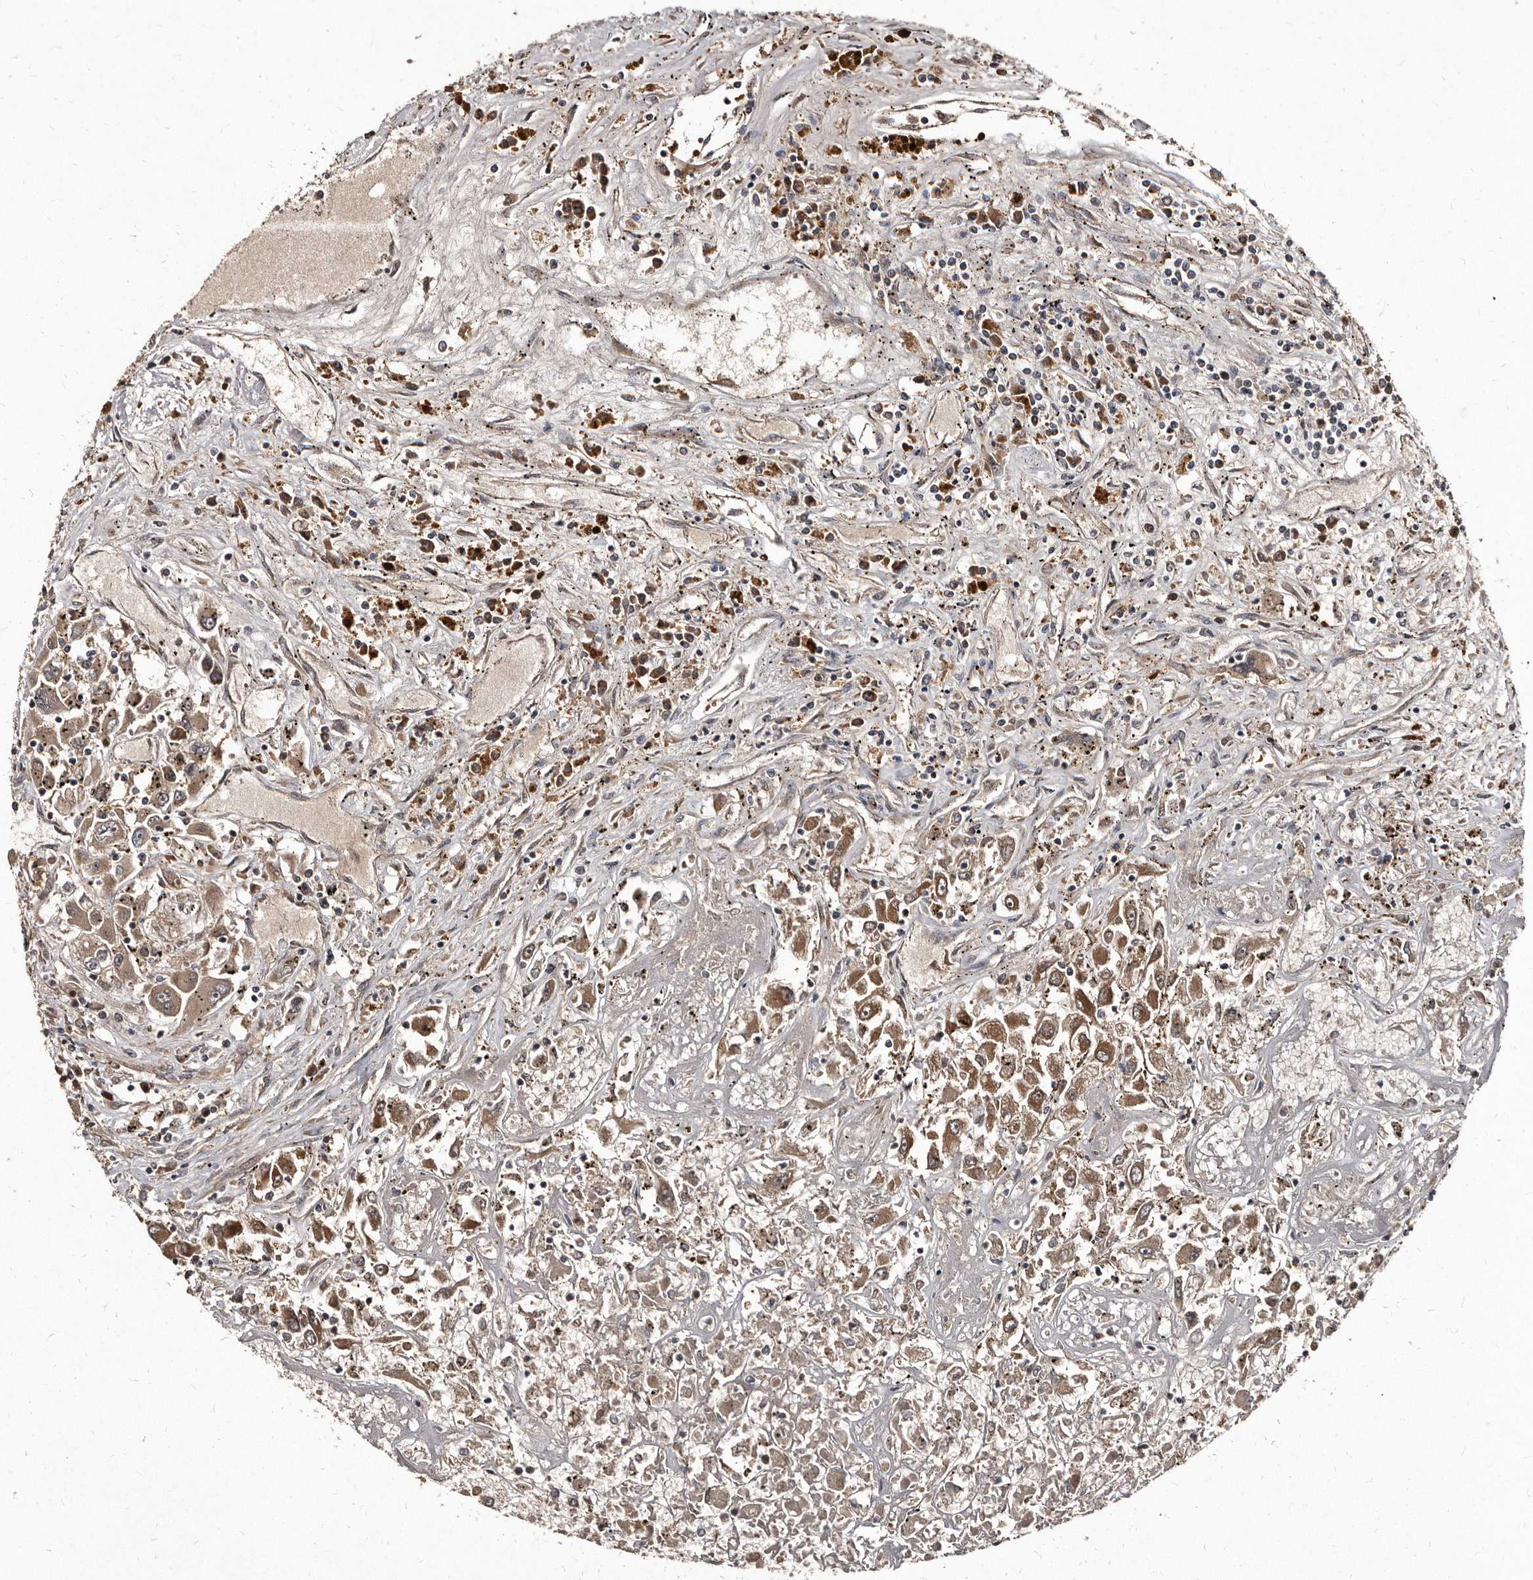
{"staining": {"intensity": "moderate", "quantity": ">75%", "location": "cytoplasmic/membranous"}, "tissue": "renal cancer", "cell_type": "Tumor cells", "image_type": "cancer", "snomed": [{"axis": "morphology", "description": "Adenocarcinoma, NOS"}, {"axis": "topography", "description": "Kidney"}], "caption": "Tumor cells show moderate cytoplasmic/membranous positivity in approximately >75% of cells in renal cancer (adenocarcinoma).", "gene": "PMVK", "patient": {"sex": "female", "age": 52}}